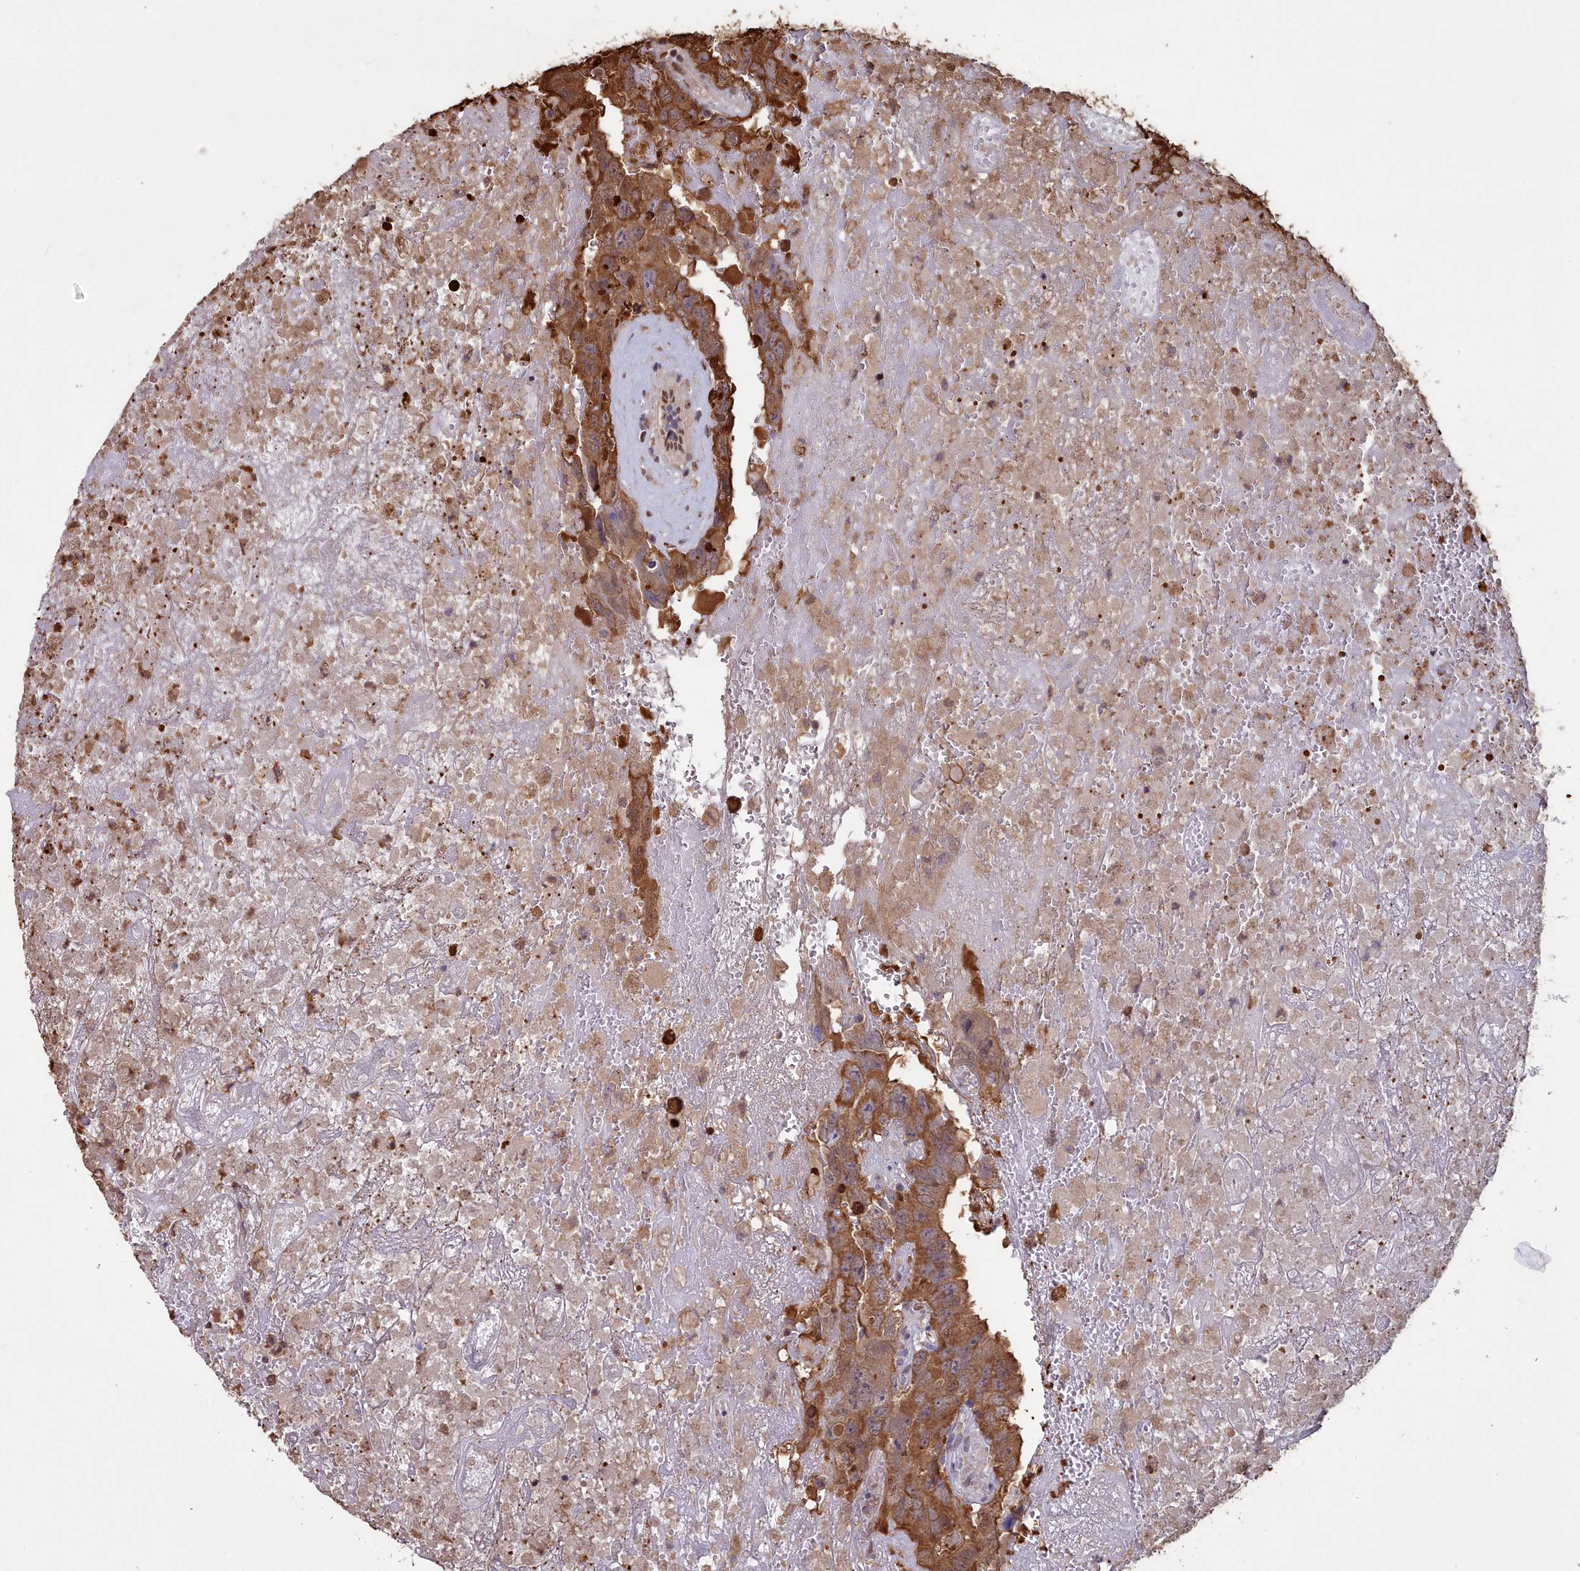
{"staining": {"intensity": "strong", "quantity": ">75%", "location": "cytoplasmic/membranous"}, "tissue": "testis cancer", "cell_type": "Tumor cells", "image_type": "cancer", "snomed": [{"axis": "morphology", "description": "Carcinoma, Embryonal, NOS"}, {"axis": "topography", "description": "Testis"}], "caption": "The image displays staining of testis cancer, revealing strong cytoplasmic/membranous protein expression (brown color) within tumor cells.", "gene": "GAPDH", "patient": {"sex": "male", "age": 45}}